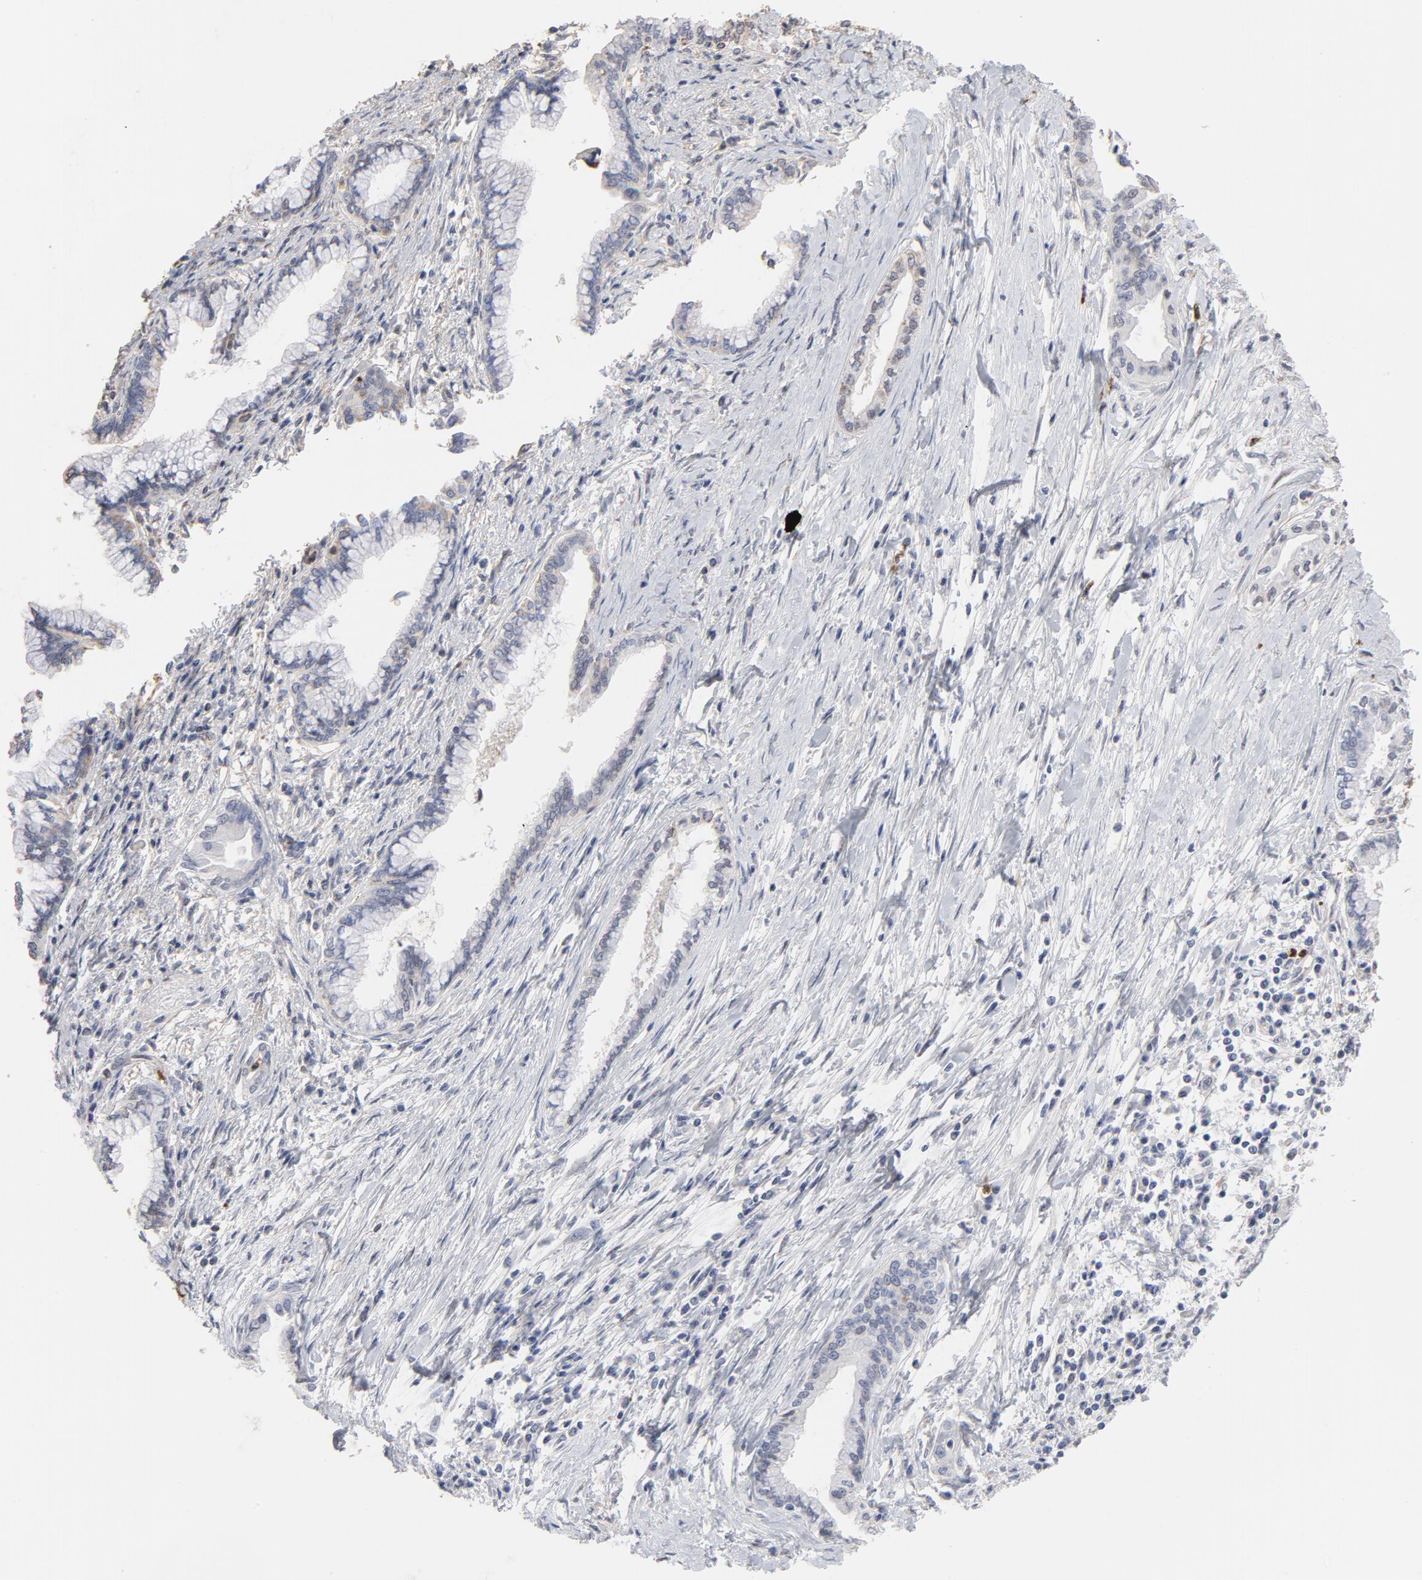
{"staining": {"intensity": "weak", "quantity": "<25%", "location": "cytoplasmic/membranous"}, "tissue": "pancreatic cancer", "cell_type": "Tumor cells", "image_type": "cancer", "snomed": [{"axis": "morphology", "description": "Adenocarcinoma, NOS"}, {"axis": "topography", "description": "Pancreas"}], "caption": "Histopathology image shows no protein staining in tumor cells of adenocarcinoma (pancreatic) tissue.", "gene": "PNMA1", "patient": {"sex": "female", "age": 64}}